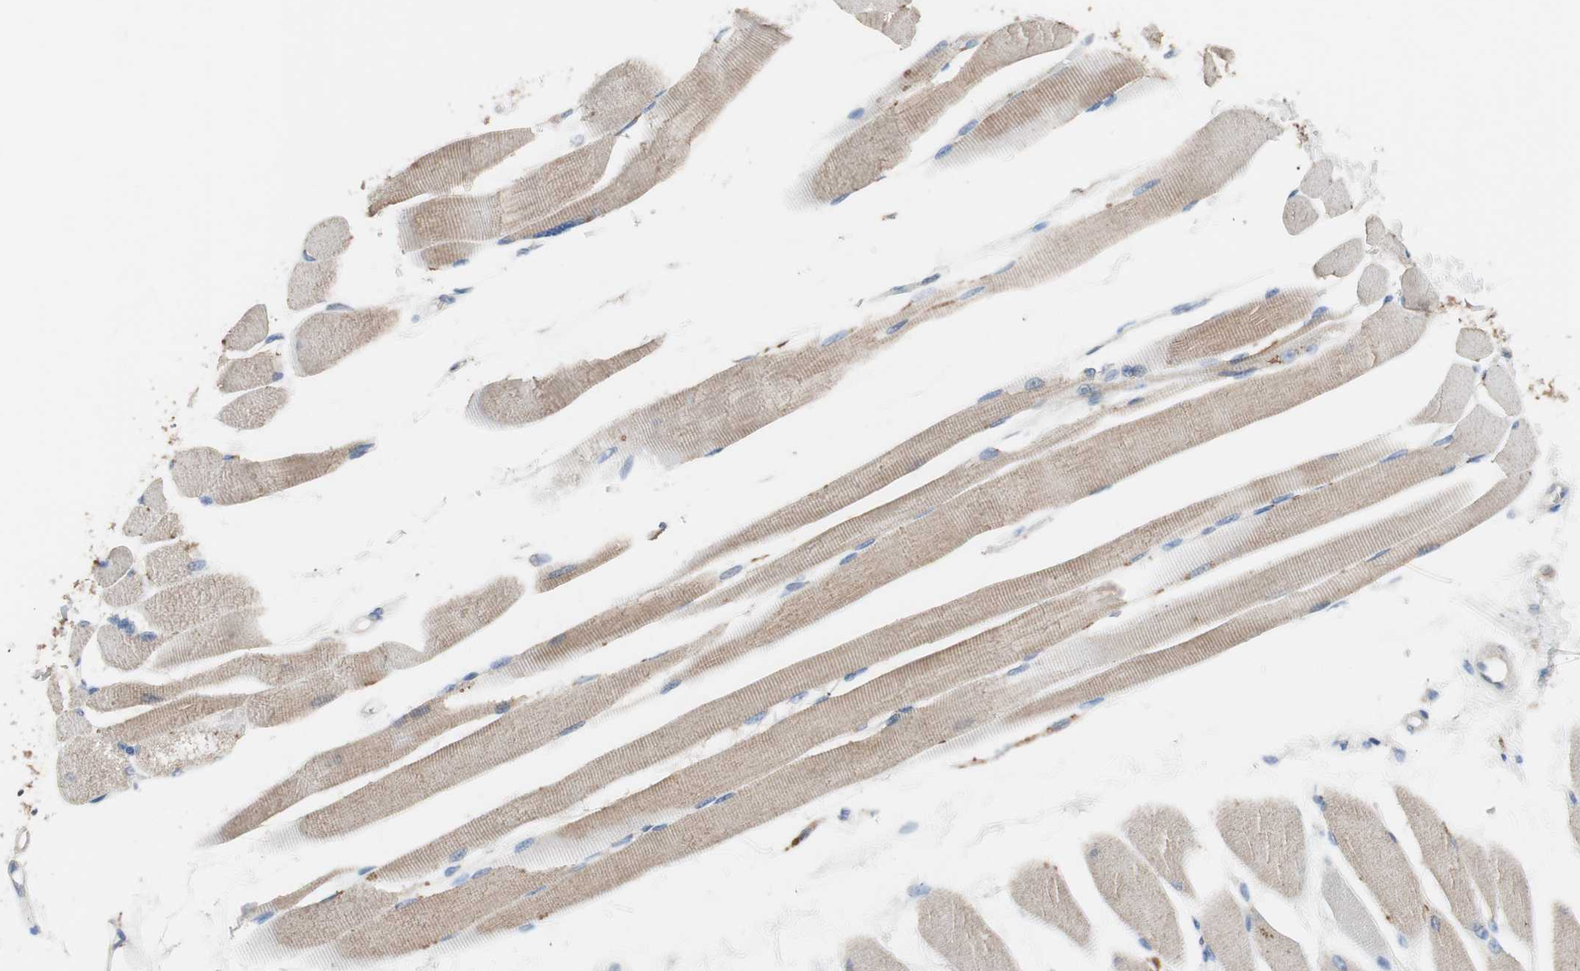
{"staining": {"intensity": "weak", "quantity": "25%-75%", "location": "cytoplasmic/membranous"}, "tissue": "skeletal muscle", "cell_type": "Myocytes", "image_type": "normal", "snomed": [{"axis": "morphology", "description": "Normal tissue, NOS"}, {"axis": "topography", "description": "Skeletal muscle"}, {"axis": "topography", "description": "Peripheral nerve tissue"}], "caption": "Benign skeletal muscle reveals weak cytoplasmic/membranous expression in about 25%-75% of myocytes The staining was performed using DAB (3,3'-diaminobenzidine) to visualize the protein expression in brown, while the nuclei were stained in blue with hematoxylin (Magnification: 20x)..", "gene": "ADAP1", "patient": {"sex": "female", "age": 84}}